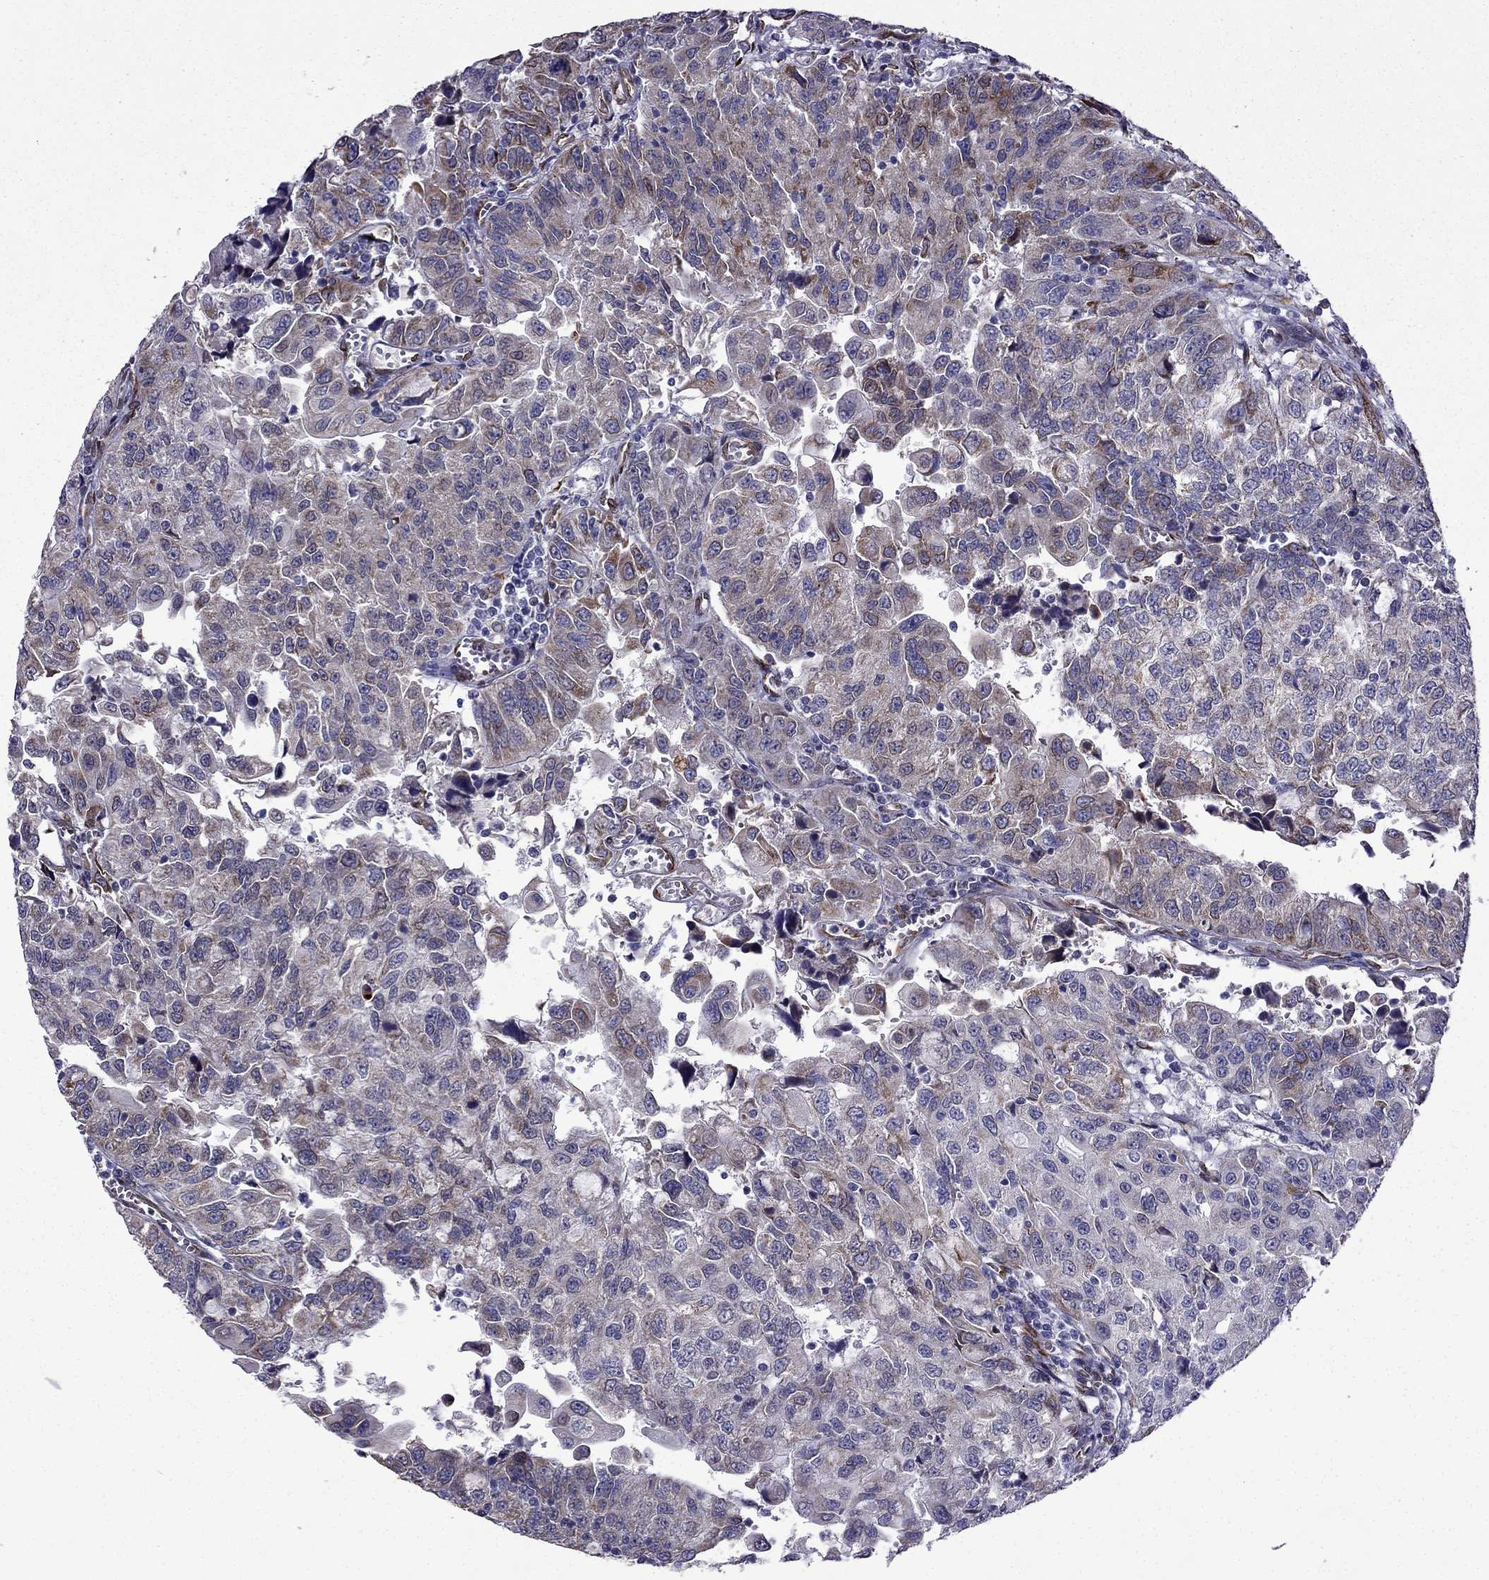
{"staining": {"intensity": "moderate", "quantity": ">75%", "location": "cytoplasmic/membranous"}, "tissue": "urothelial cancer", "cell_type": "Tumor cells", "image_type": "cancer", "snomed": [{"axis": "morphology", "description": "Urothelial carcinoma, NOS"}, {"axis": "morphology", "description": "Urothelial carcinoma, High grade"}, {"axis": "topography", "description": "Urinary bladder"}], "caption": "There is medium levels of moderate cytoplasmic/membranous expression in tumor cells of transitional cell carcinoma, as demonstrated by immunohistochemical staining (brown color).", "gene": "IKBIP", "patient": {"sex": "female", "age": 73}}